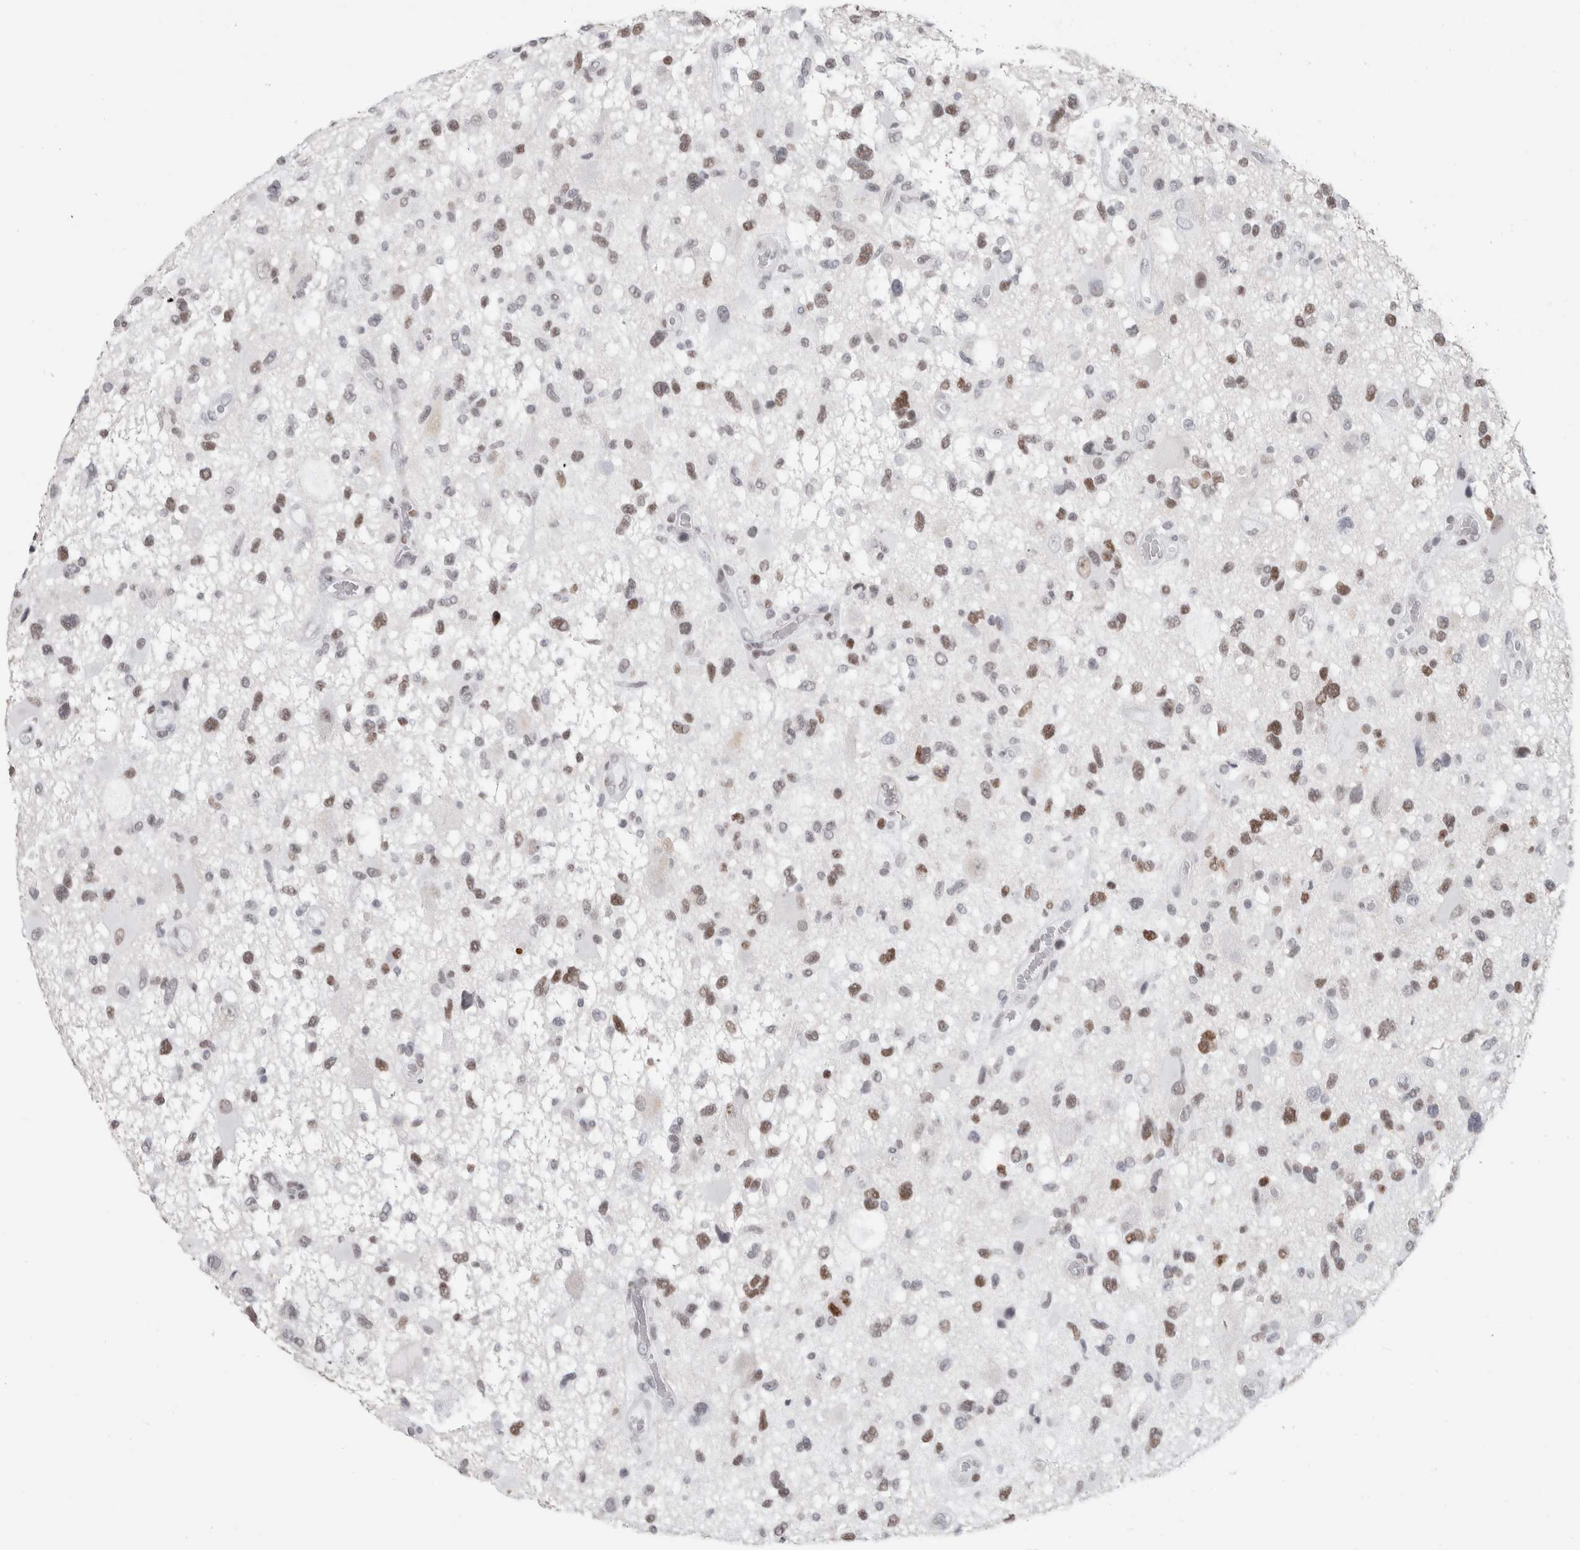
{"staining": {"intensity": "moderate", "quantity": "25%-75%", "location": "nuclear"}, "tissue": "glioma", "cell_type": "Tumor cells", "image_type": "cancer", "snomed": [{"axis": "morphology", "description": "Glioma, malignant, High grade"}, {"axis": "topography", "description": "Brain"}], "caption": "An image showing moderate nuclear expression in approximately 25%-75% of tumor cells in glioma, as visualized by brown immunohistochemical staining.", "gene": "SMARCC1", "patient": {"sex": "male", "age": 33}}